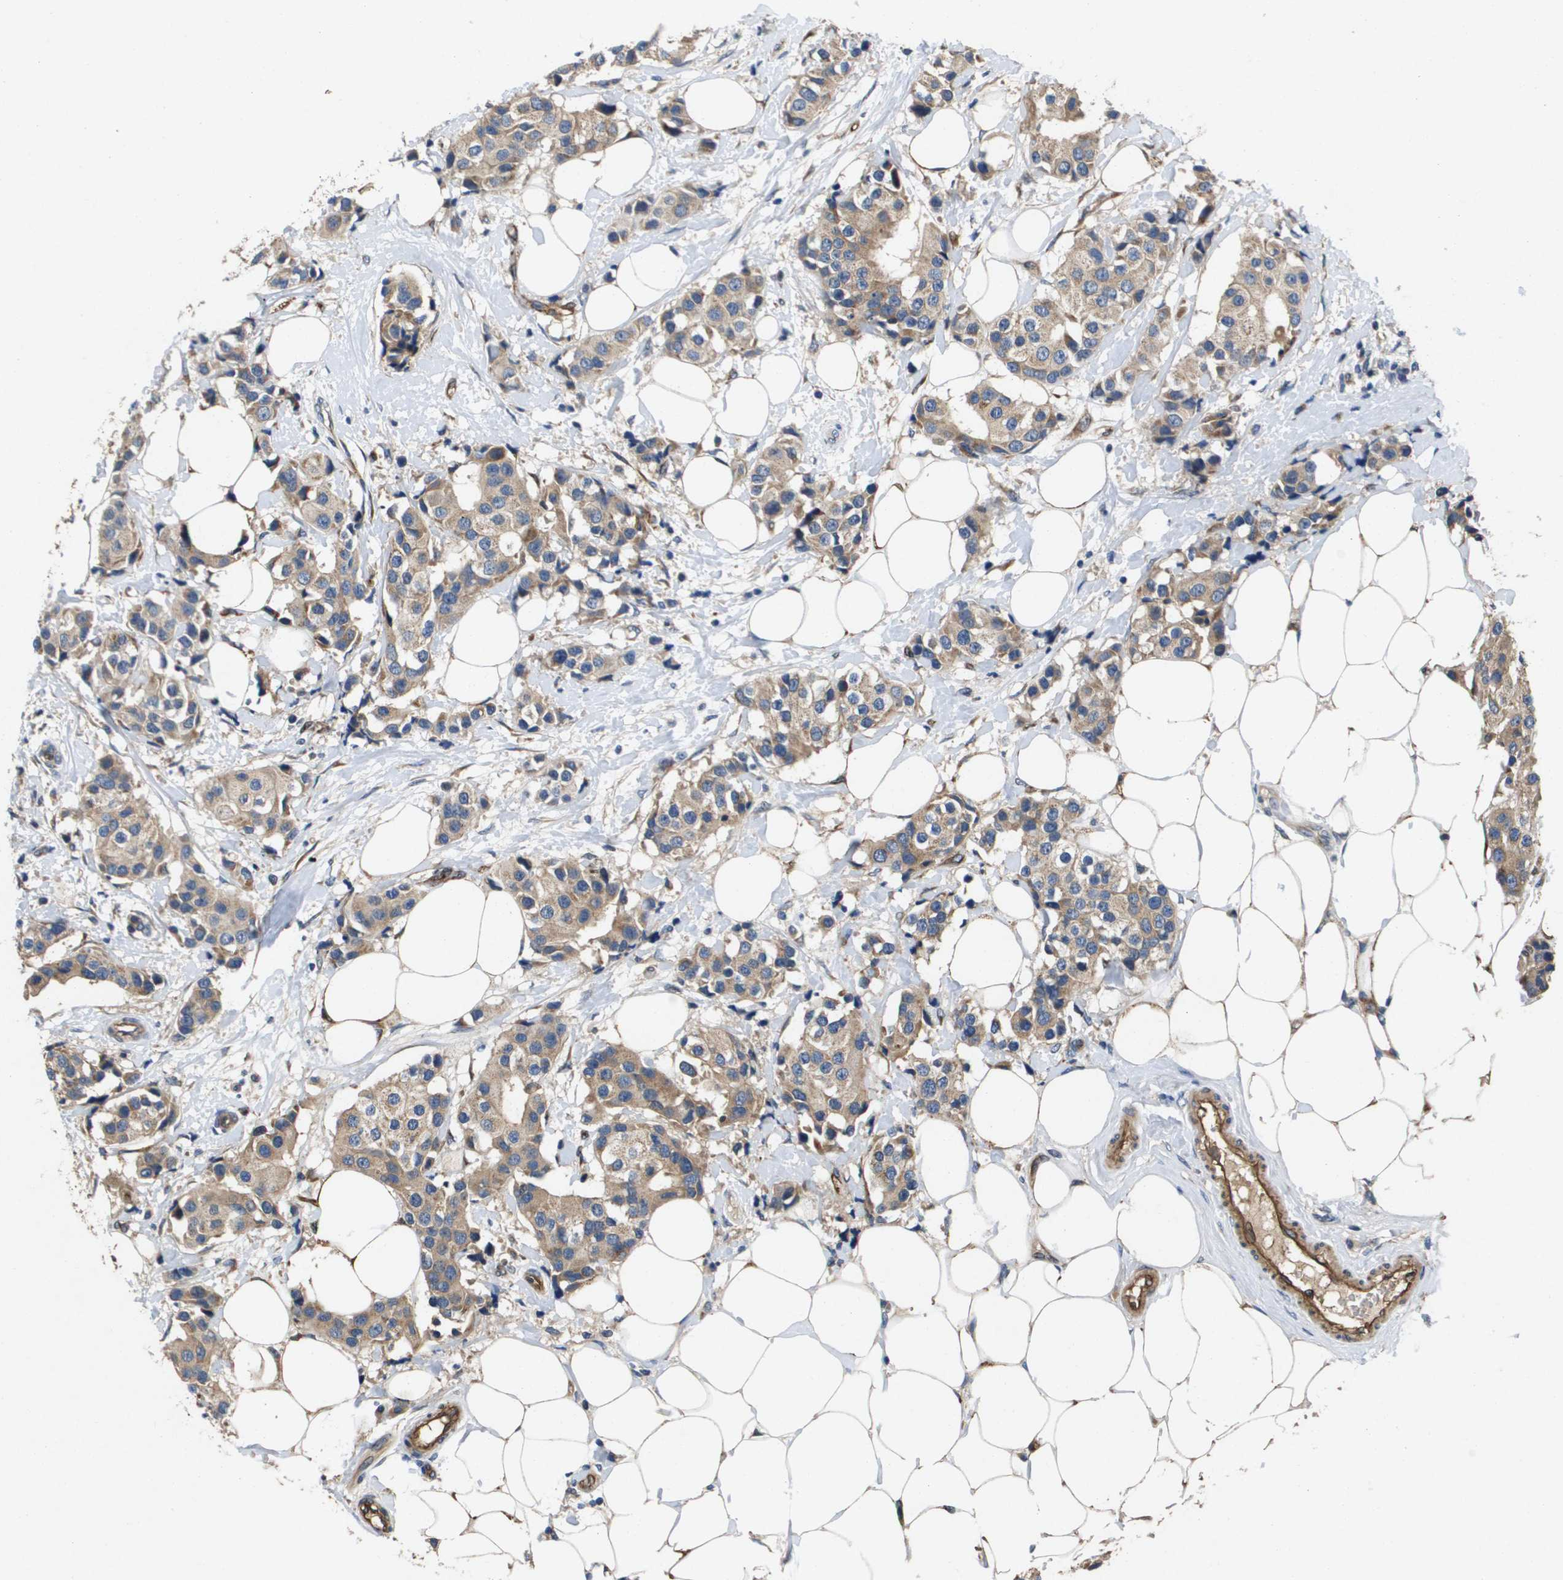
{"staining": {"intensity": "moderate", "quantity": ">75%", "location": "cytoplasmic/membranous"}, "tissue": "breast cancer", "cell_type": "Tumor cells", "image_type": "cancer", "snomed": [{"axis": "morphology", "description": "Normal tissue, NOS"}, {"axis": "morphology", "description": "Duct carcinoma"}, {"axis": "topography", "description": "Breast"}], "caption": "About >75% of tumor cells in human breast cancer (invasive ductal carcinoma) exhibit moderate cytoplasmic/membranous protein expression as visualized by brown immunohistochemical staining.", "gene": "ENTPD2", "patient": {"sex": "female", "age": 39}}